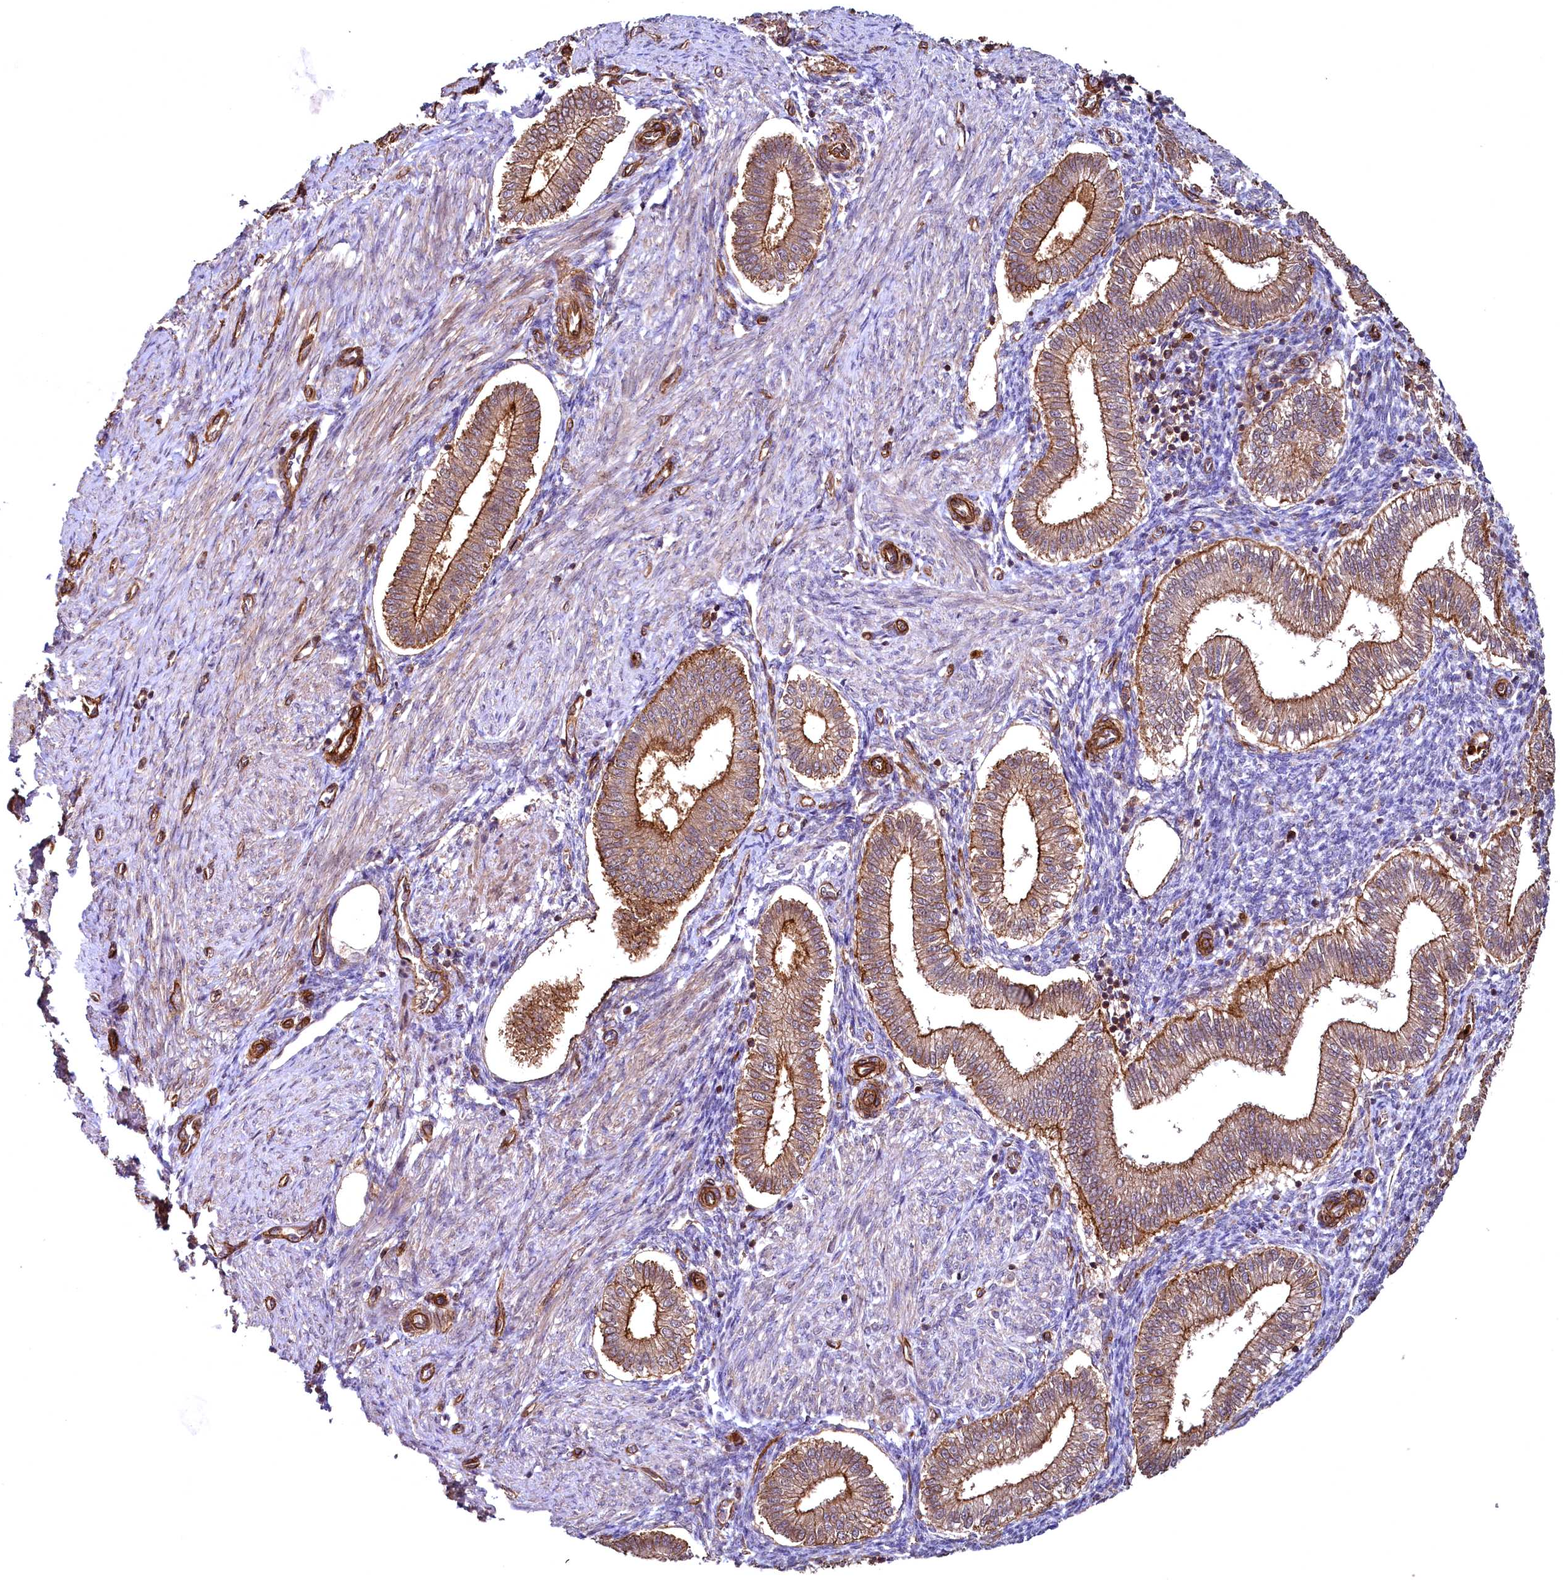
{"staining": {"intensity": "negative", "quantity": "none", "location": "none"}, "tissue": "endometrium", "cell_type": "Cells in endometrial stroma", "image_type": "normal", "snomed": [{"axis": "morphology", "description": "Normal tissue, NOS"}, {"axis": "topography", "description": "Endometrium"}], "caption": "IHC of normal endometrium shows no positivity in cells in endometrial stroma. The staining was performed using DAB (3,3'-diaminobenzidine) to visualize the protein expression in brown, while the nuclei were stained in blue with hematoxylin (Magnification: 20x).", "gene": "SVIP", "patient": {"sex": "female", "age": 24}}